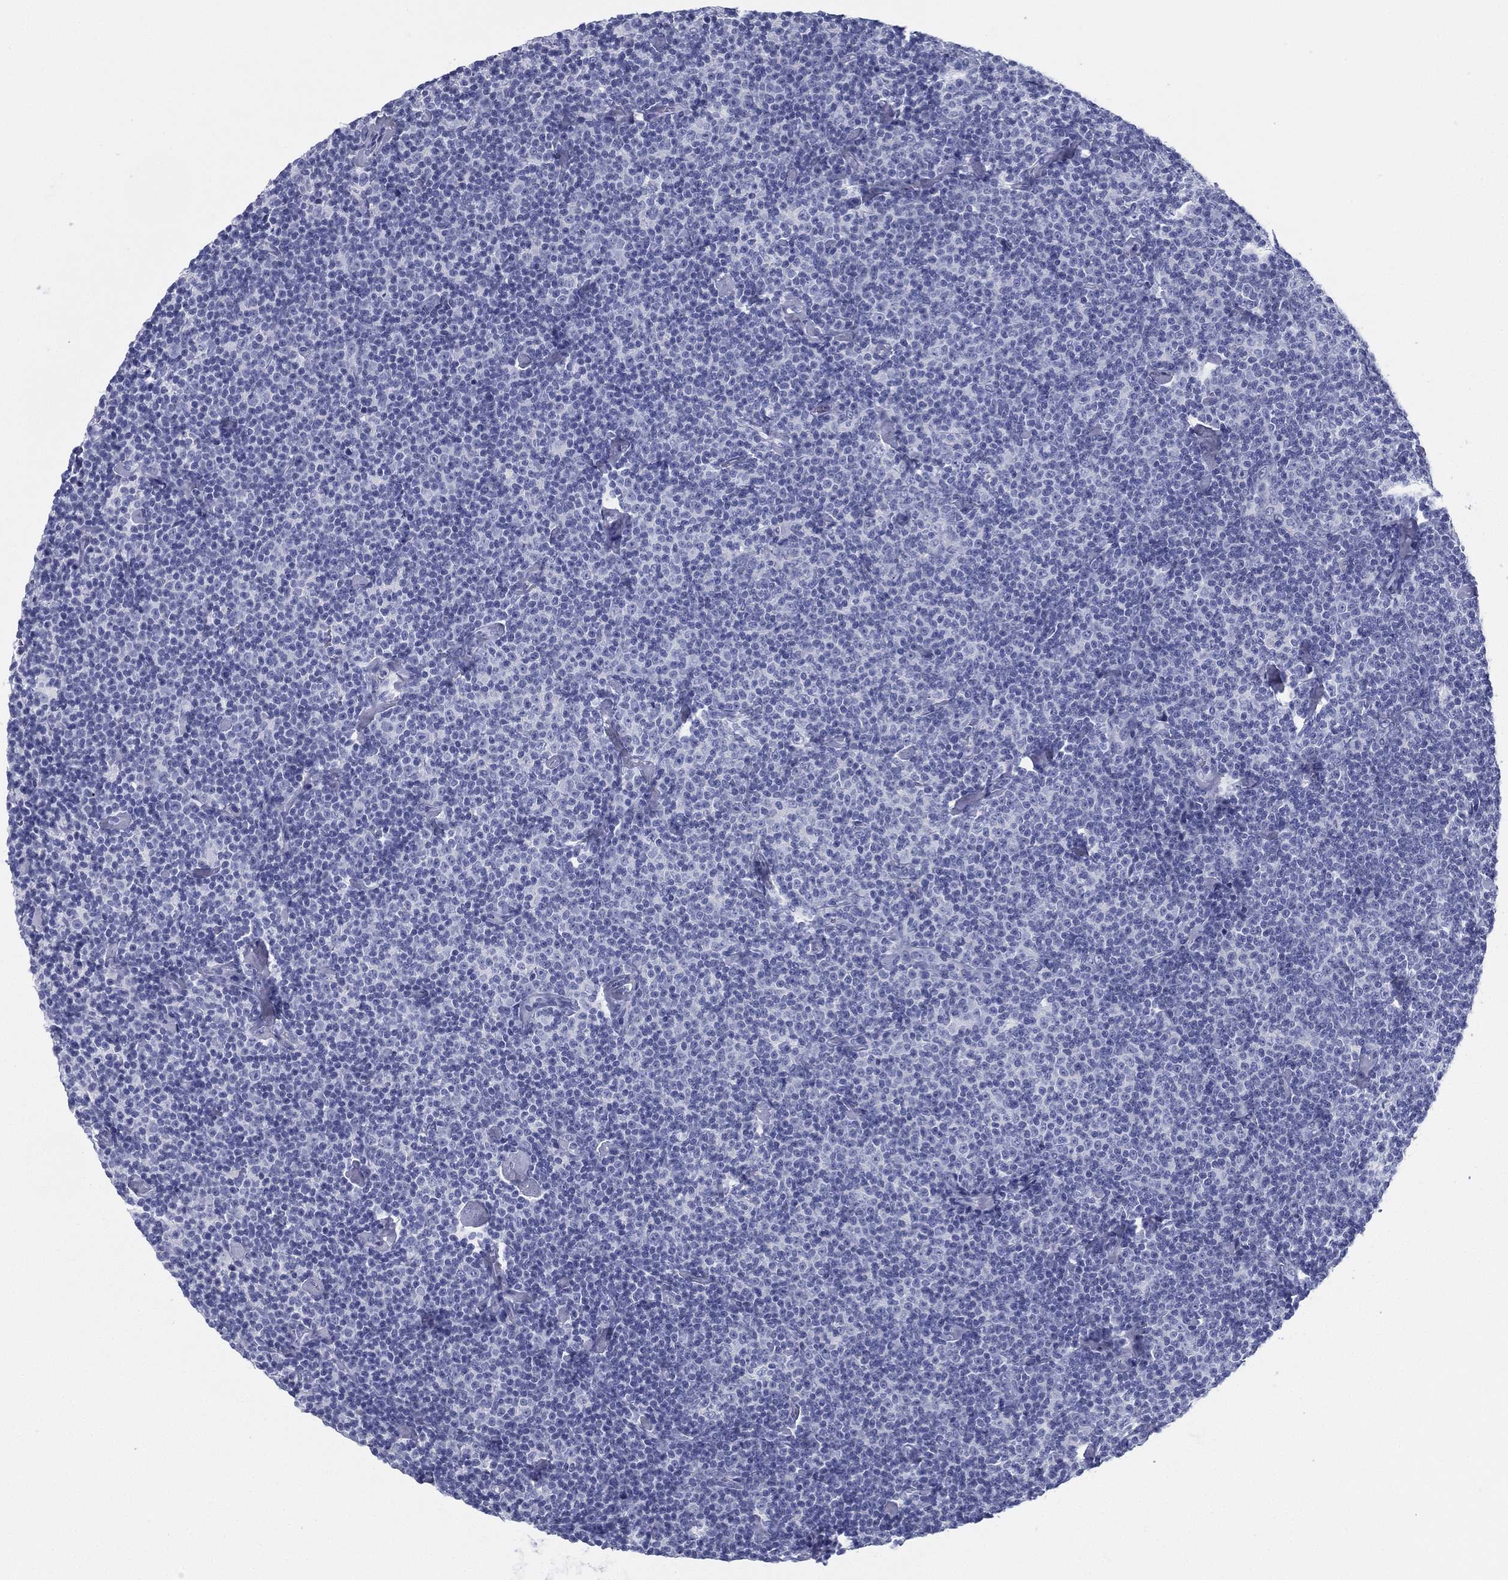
{"staining": {"intensity": "negative", "quantity": "none", "location": "none"}, "tissue": "lymphoma", "cell_type": "Tumor cells", "image_type": "cancer", "snomed": [{"axis": "morphology", "description": "Malignant lymphoma, non-Hodgkin's type, Low grade"}, {"axis": "topography", "description": "Lymph node"}], "caption": "DAB immunohistochemical staining of human lymphoma displays no significant positivity in tumor cells.", "gene": "TMEM252", "patient": {"sex": "male", "age": 81}}